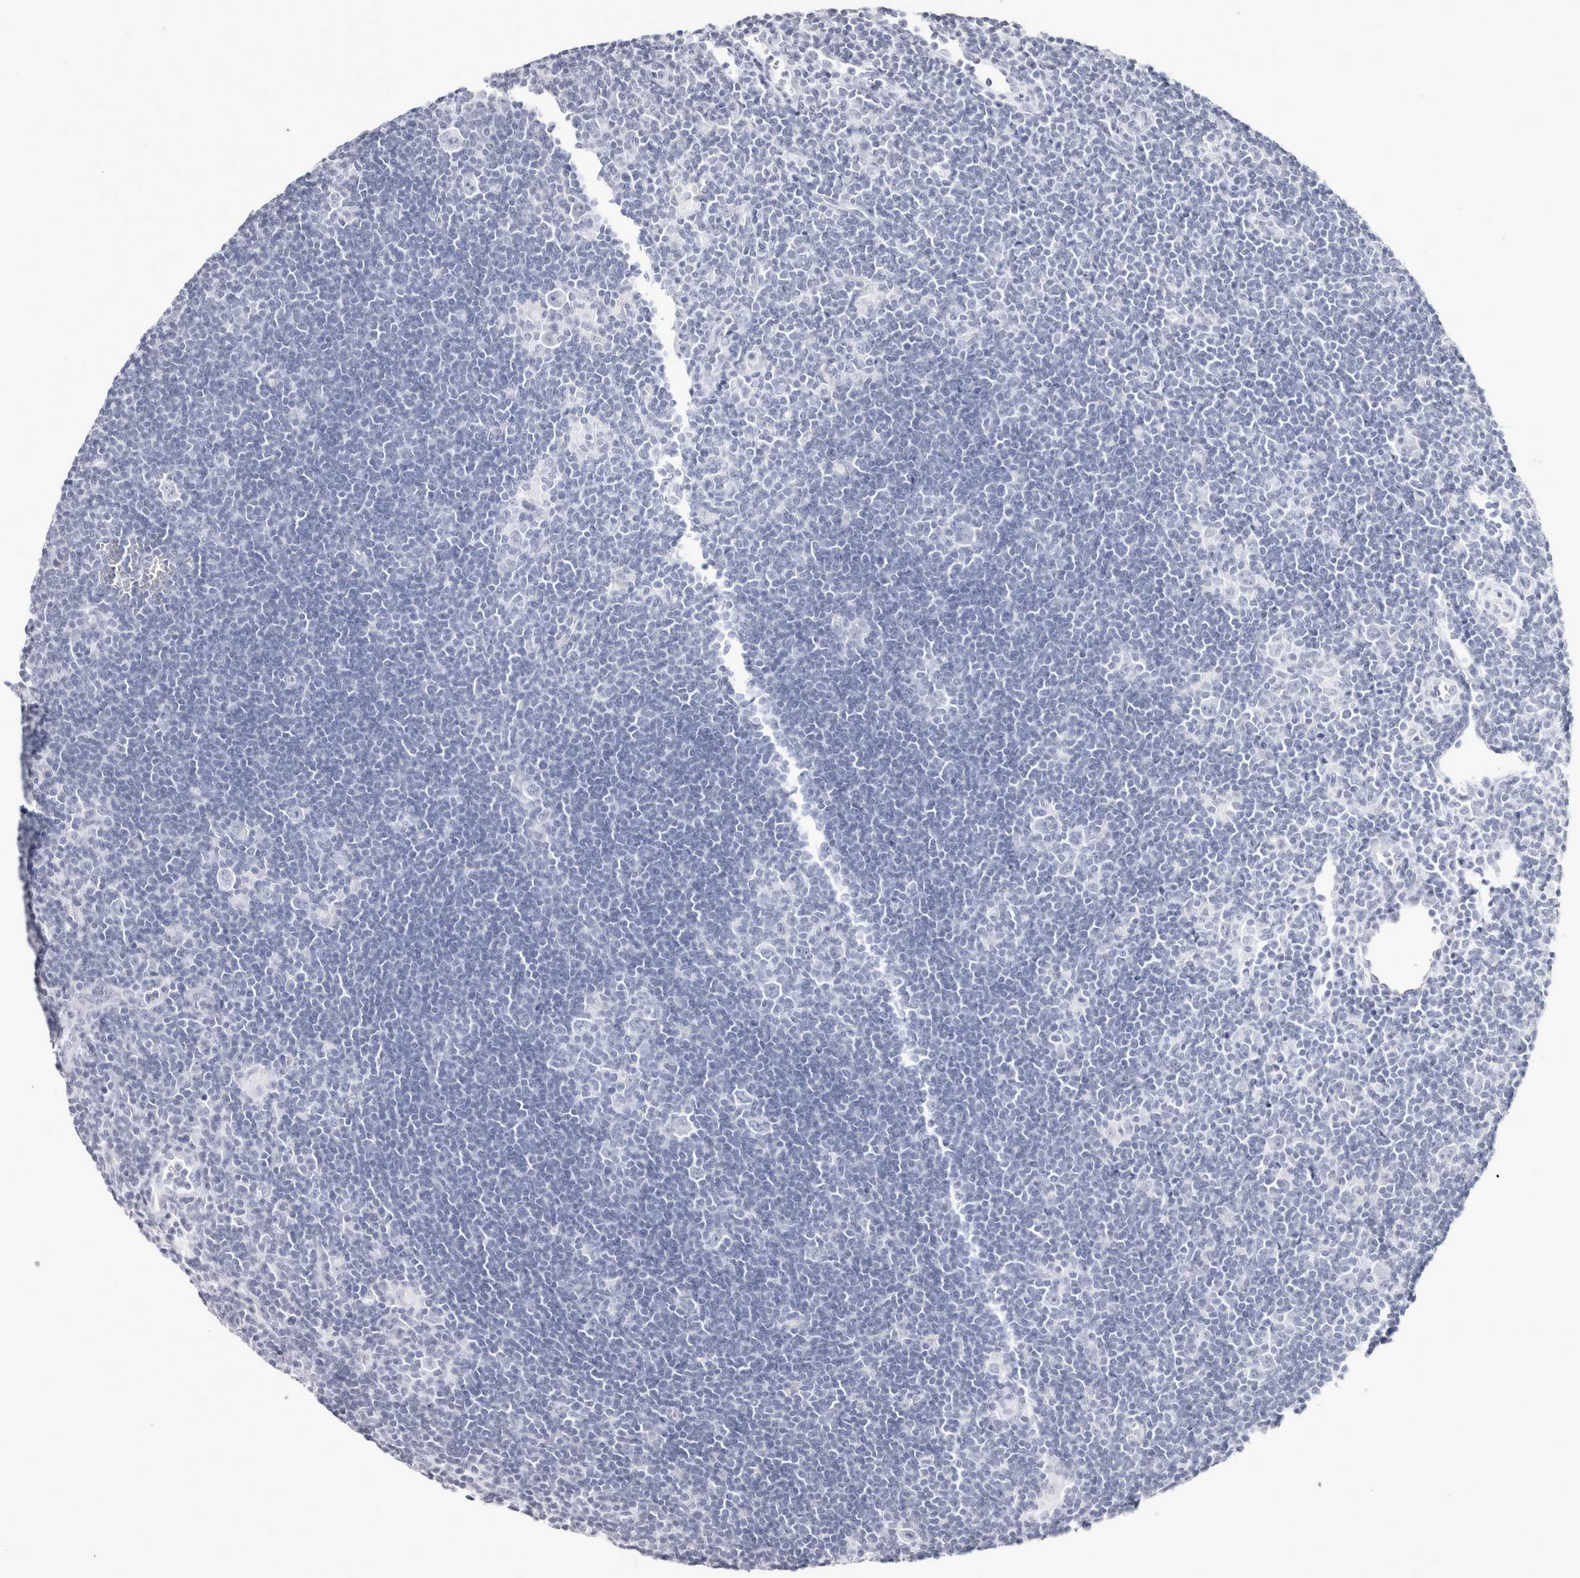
{"staining": {"intensity": "negative", "quantity": "none", "location": "none"}, "tissue": "lymphoma", "cell_type": "Tumor cells", "image_type": "cancer", "snomed": [{"axis": "morphology", "description": "Hodgkin's disease, NOS"}, {"axis": "topography", "description": "Lymph node"}], "caption": "Protein analysis of lymphoma demonstrates no significant staining in tumor cells.", "gene": "GARIN1A", "patient": {"sex": "female", "age": 57}}